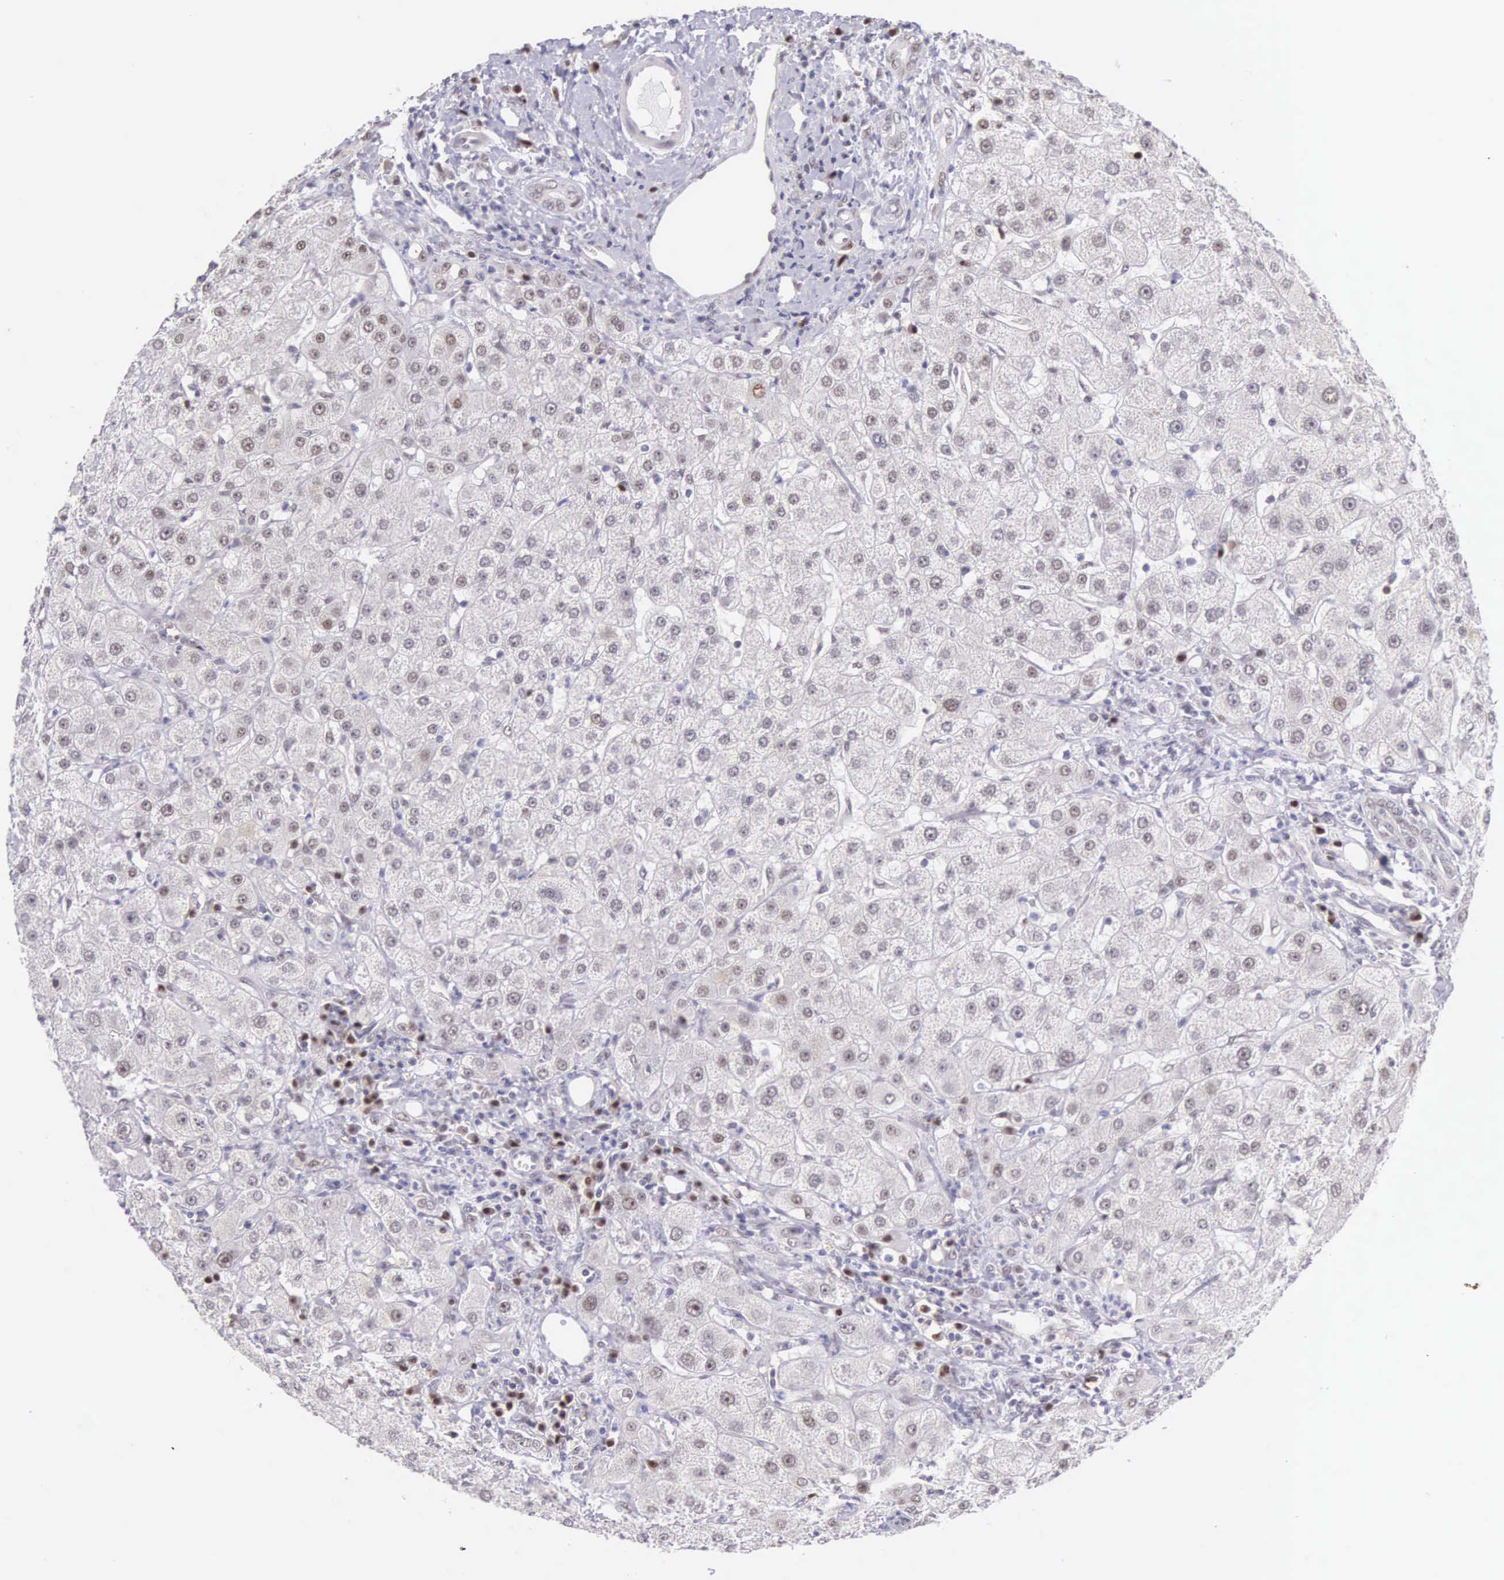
{"staining": {"intensity": "negative", "quantity": "none", "location": "none"}, "tissue": "liver", "cell_type": "Cholangiocytes", "image_type": "normal", "snomed": [{"axis": "morphology", "description": "Normal tissue, NOS"}, {"axis": "topography", "description": "Liver"}], "caption": "The image demonstrates no significant expression in cholangiocytes of liver.", "gene": "CCDC117", "patient": {"sex": "female", "age": 79}}